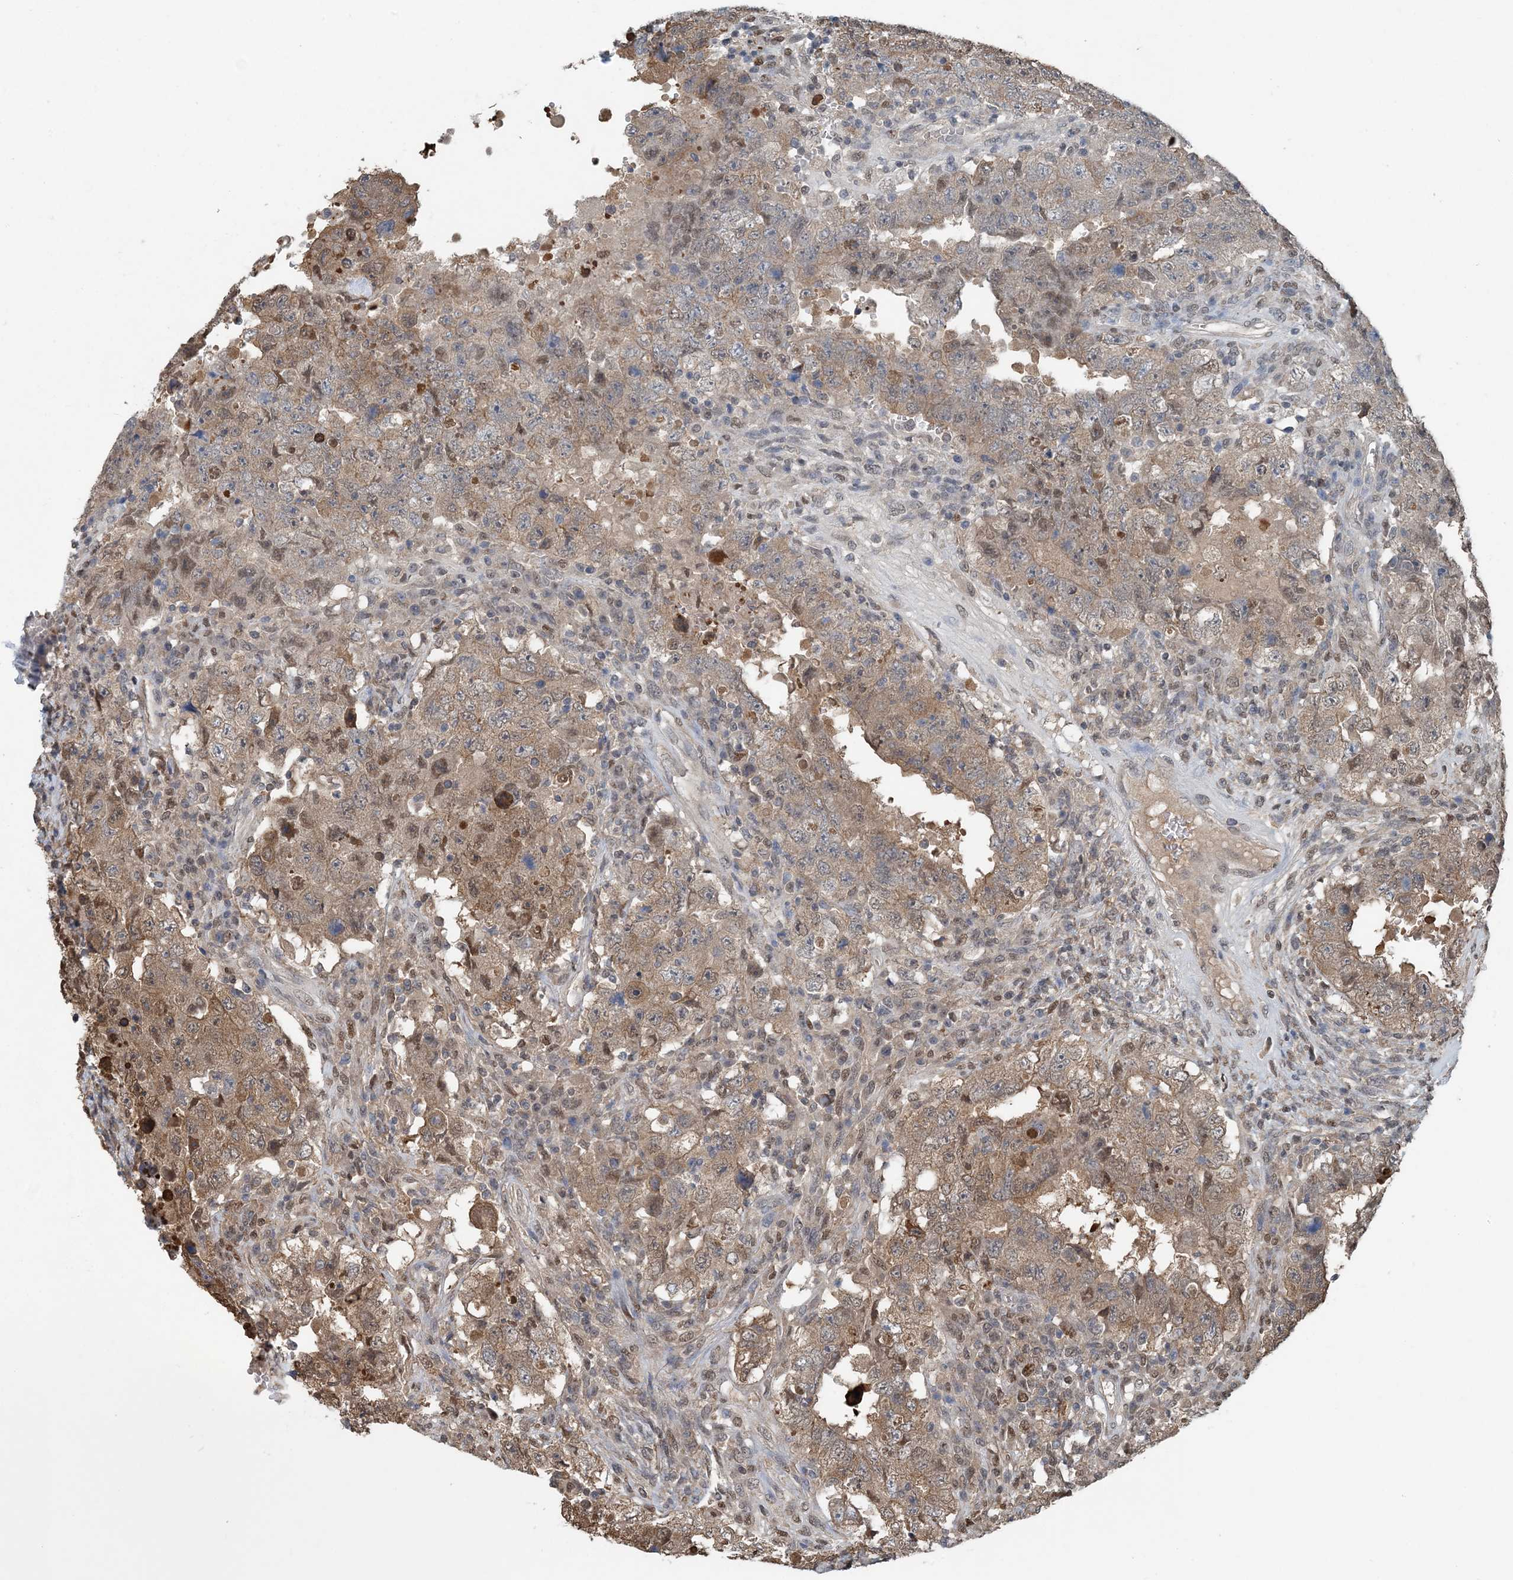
{"staining": {"intensity": "moderate", "quantity": ">75%", "location": "cytoplasmic/membranous,nuclear"}, "tissue": "testis cancer", "cell_type": "Tumor cells", "image_type": "cancer", "snomed": [{"axis": "morphology", "description": "Carcinoma, Embryonal, NOS"}, {"axis": "topography", "description": "Testis"}], "caption": "This histopathology image exhibits testis embryonal carcinoma stained with immunohistochemistry to label a protein in brown. The cytoplasmic/membranous and nuclear of tumor cells show moderate positivity for the protein. Nuclei are counter-stained blue.", "gene": "HIKESHI", "patient": {"sex": "male", "age": 26}}